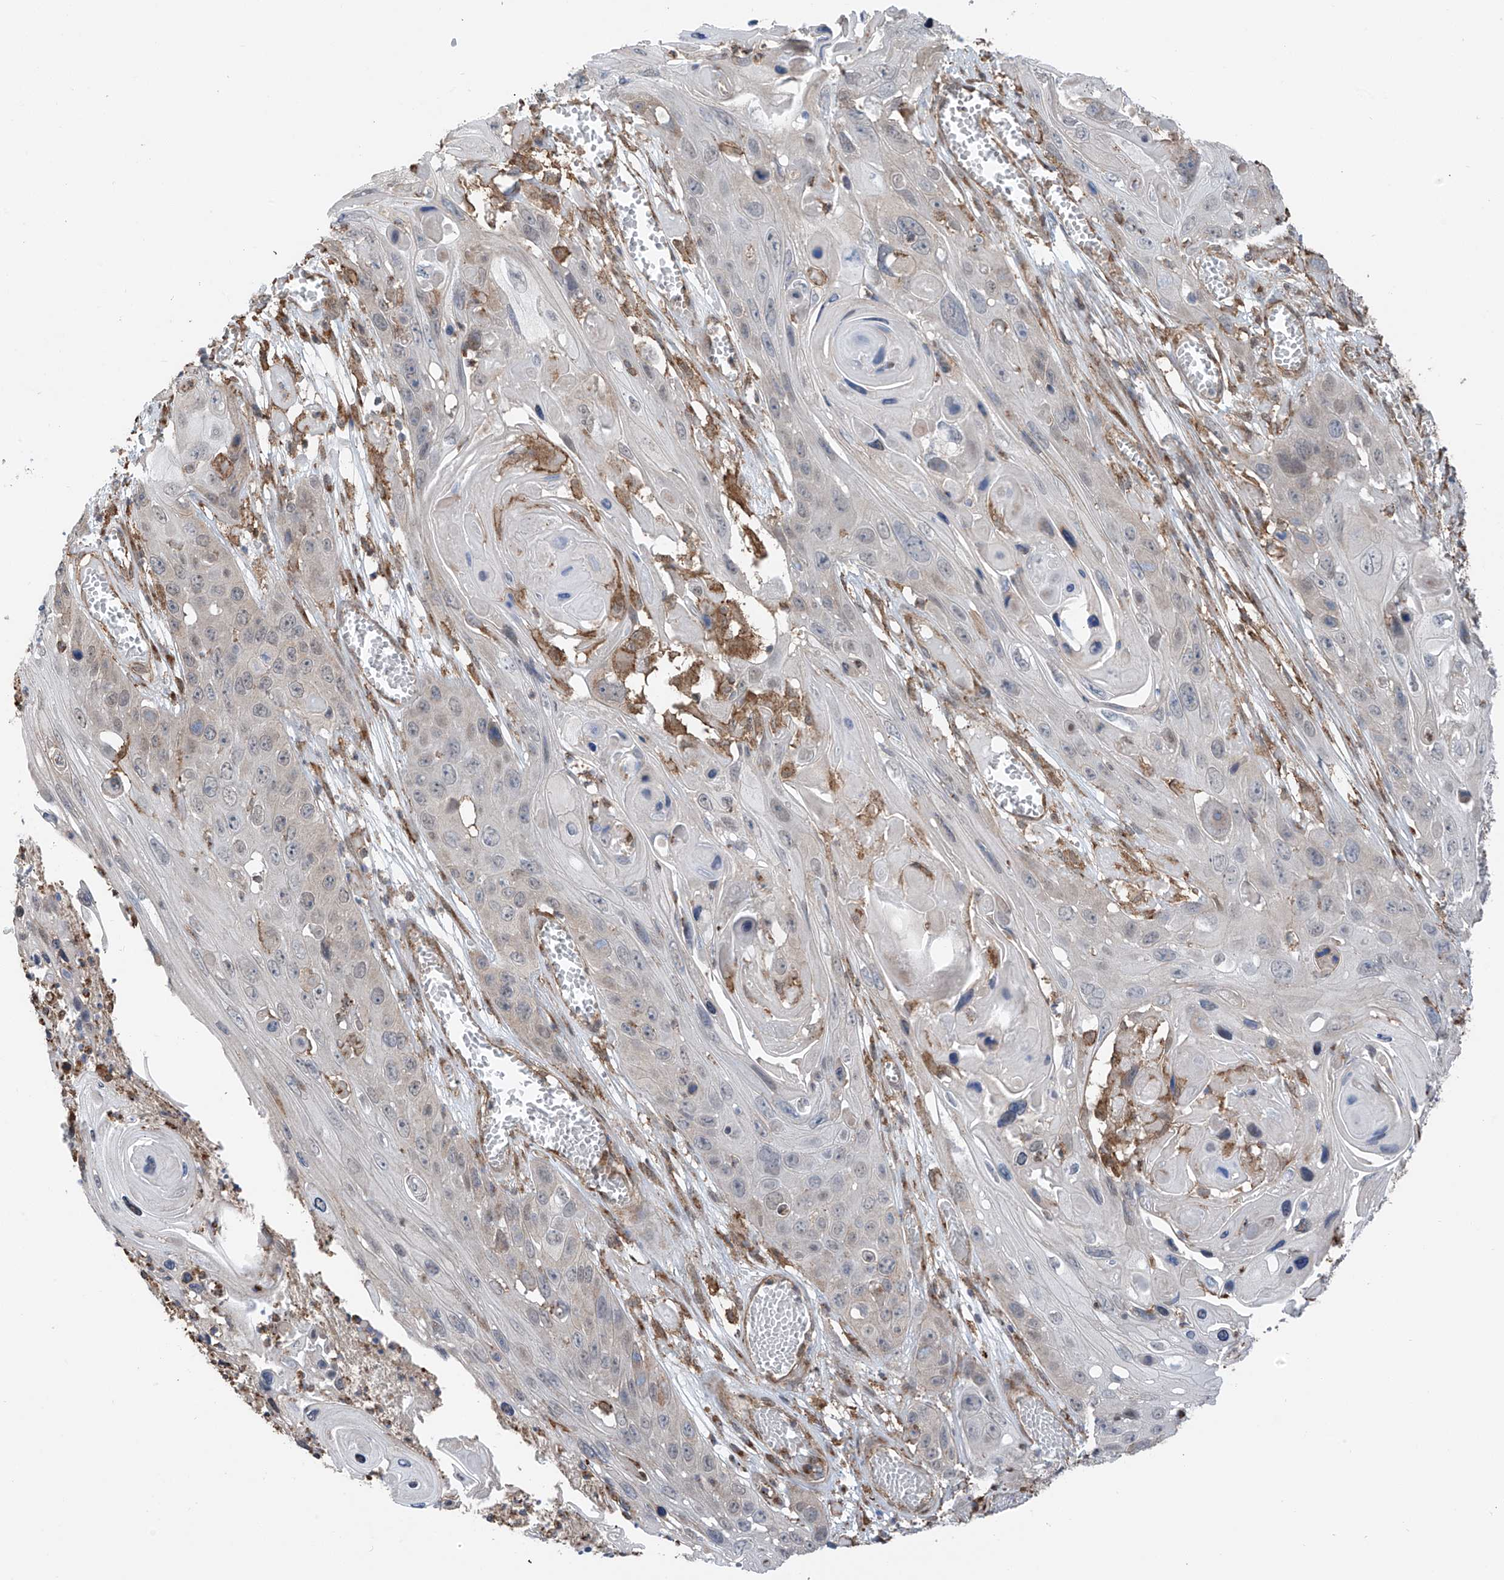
{"staining": {"intensity": "weak", "quantity": "<25%", "location": "cytoplasmic/membranous"}, "tissue": "skin cancer", "cell_type": "Tumor cells", "image_type": "cancer", "snomed": [{"axis": "morphology", "description": "Squamous cell carcinoma, NOS"}, {"axis": "topography", "description": "Skin"}], "caption": "Tumor cells show no significant protein positivity in skin squamous cell carcinoma.", "gene": "ZNF189", "patient": {"sex": "male", "age": 55}}